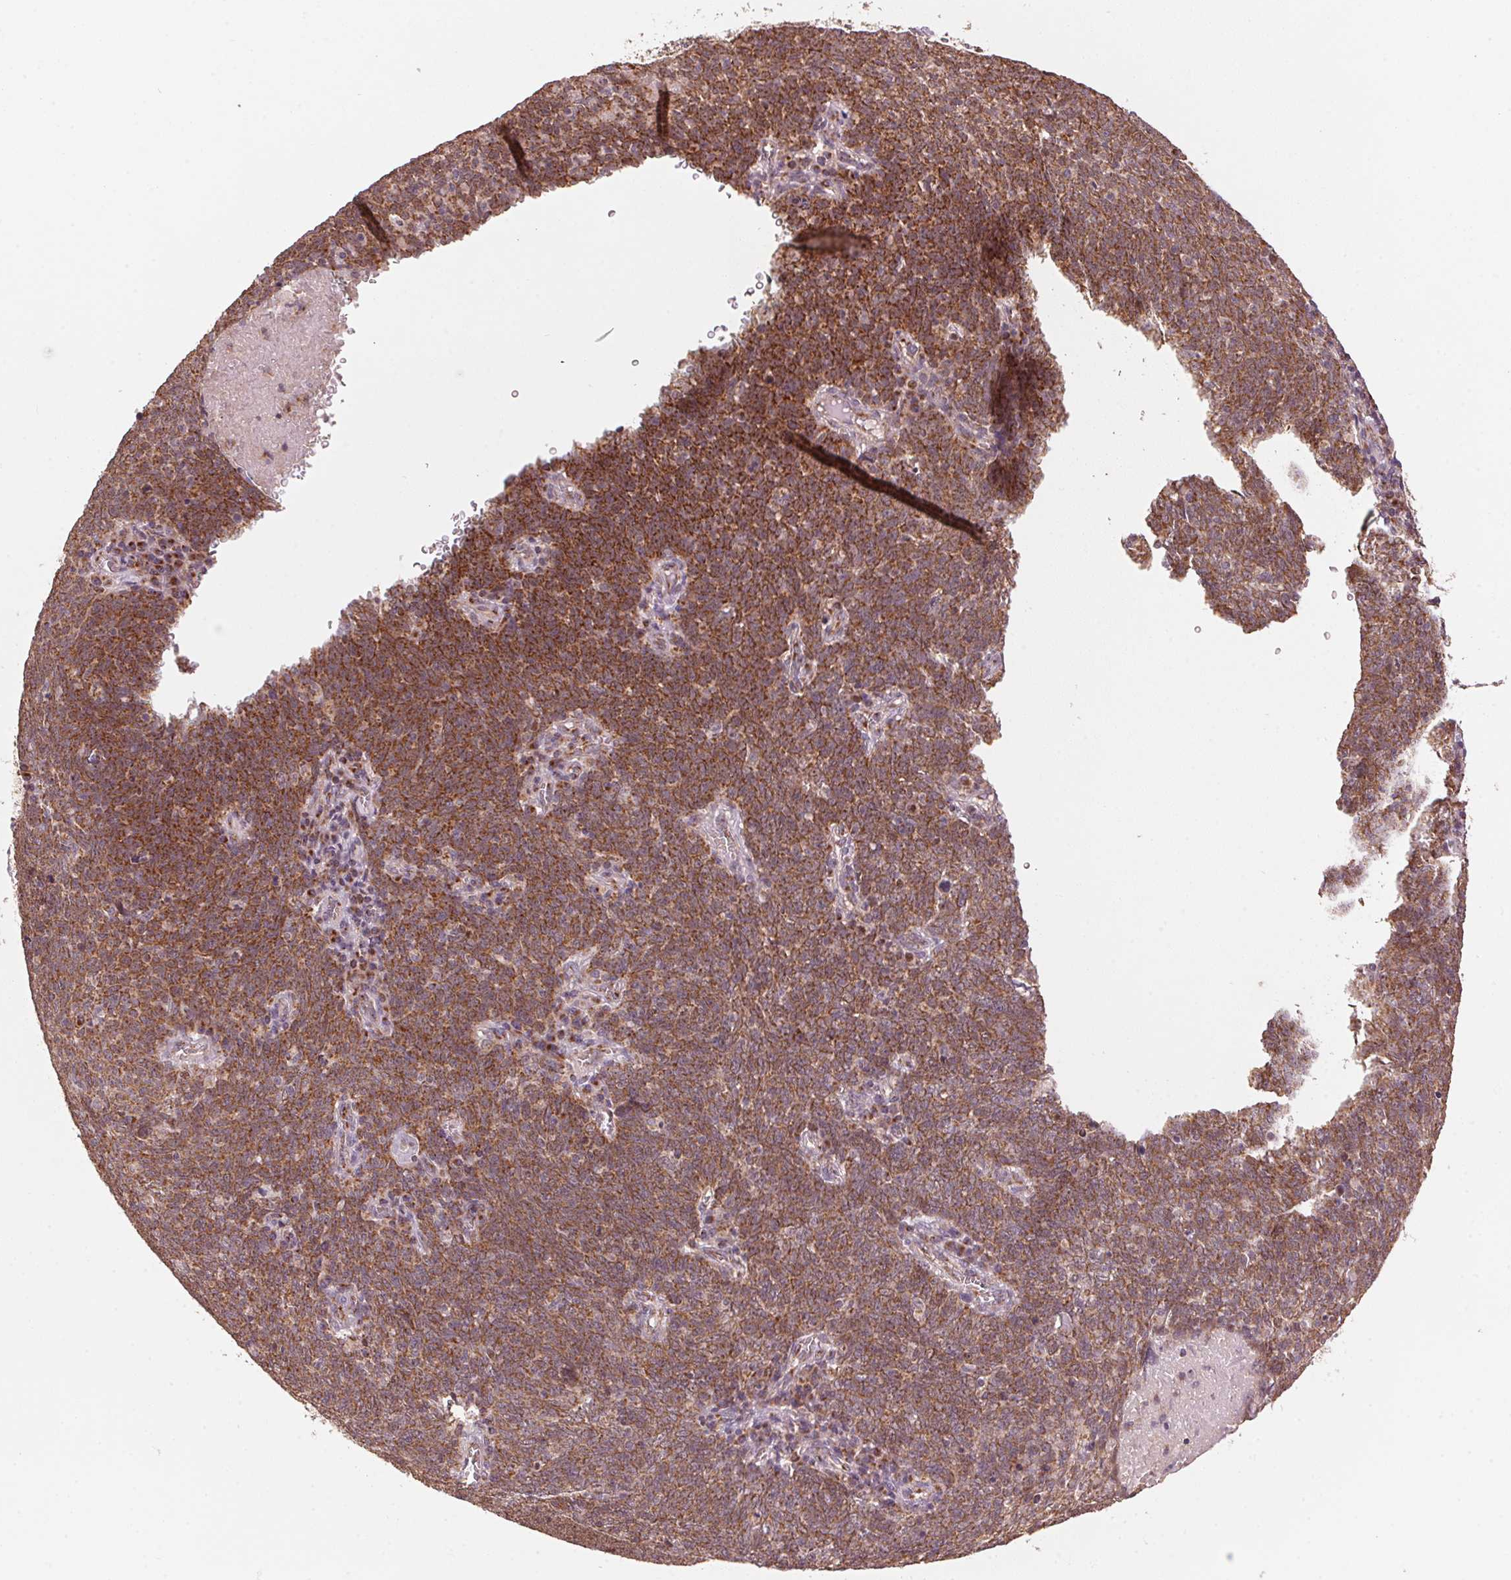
{"staining": {"intensity": "strong", "quantity": ">75%", "location": "cytoplasmic/membranous"}, "tissue": "lung cancer", "cell_type": "Tumor cells", "image_type": "cancer", "snomed": [{"axis": "morphology", "description": "Squamous cell carcinoma, NOS"}, {"axis": "topography", "description": "Lung"}], "caption": "High-power microscopy captured an IHC photomicrograph of lung cancer, revealing strong cytoplasmic/membranous staining in approximately >75% of tumor cells. (Brightfield microscopy of DAB IHC at high magnification).", "gene": "TOMM70", "patient": {"sex": "female", "age": 72}}